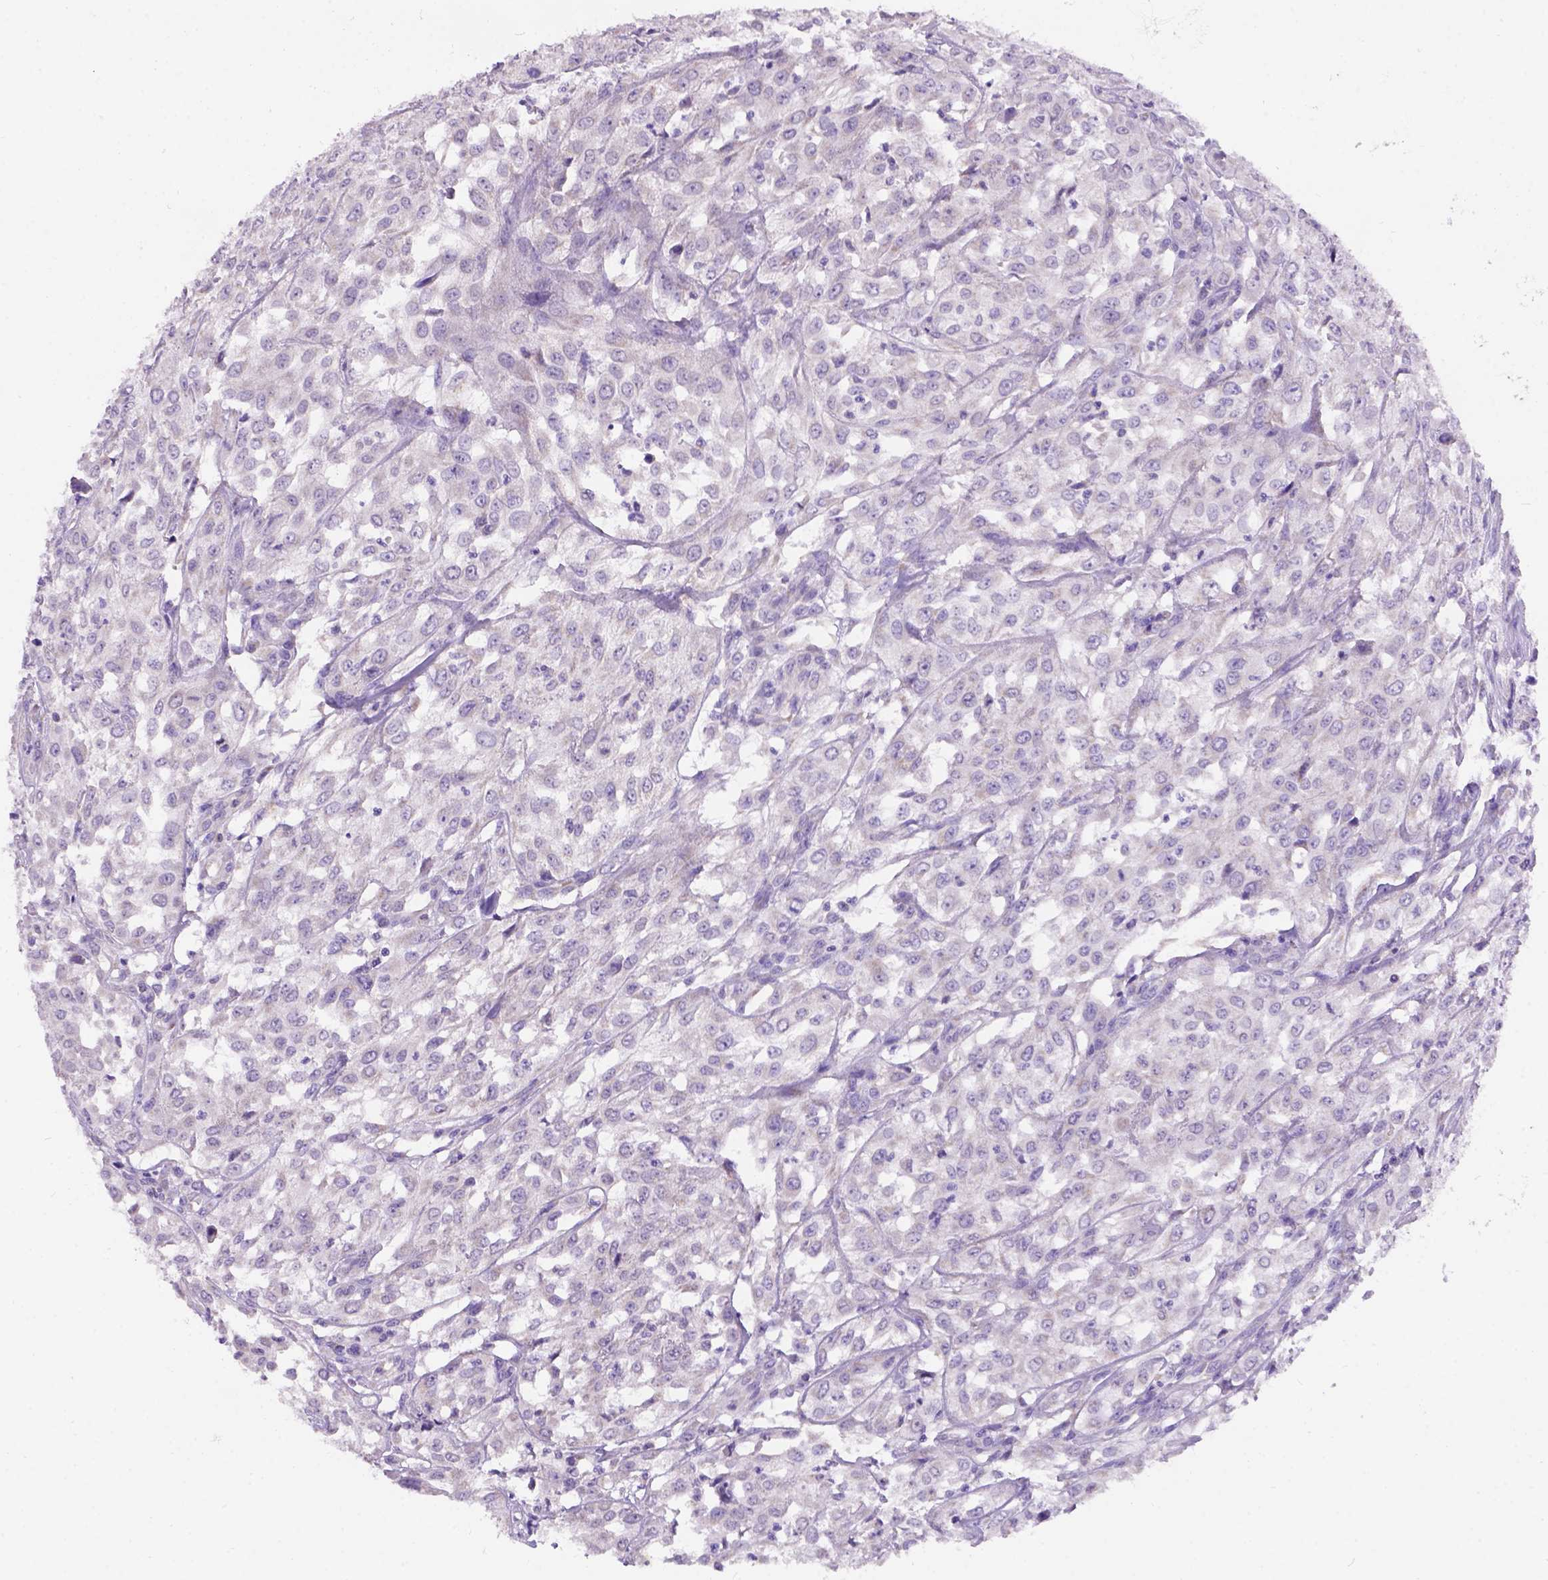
{"staining": {"intensity": "negative", "quantity": "none", "location": "none"}, "tissue": "urothelial cancer", "cell_type": "Tumor cells", "image_type": "cancer", "snomed": [{"axis": "morphology", "description": "Urothelial carcinoma, High grade"}, {"axis": "topography", "description": "Urinary bladder"}], "caption": "Micrograph shows no protein expression in tumor cells of urothelial cancer tissue.", "gene": "L2HGDH", "patient": {"sex": "male", "age": 67}}